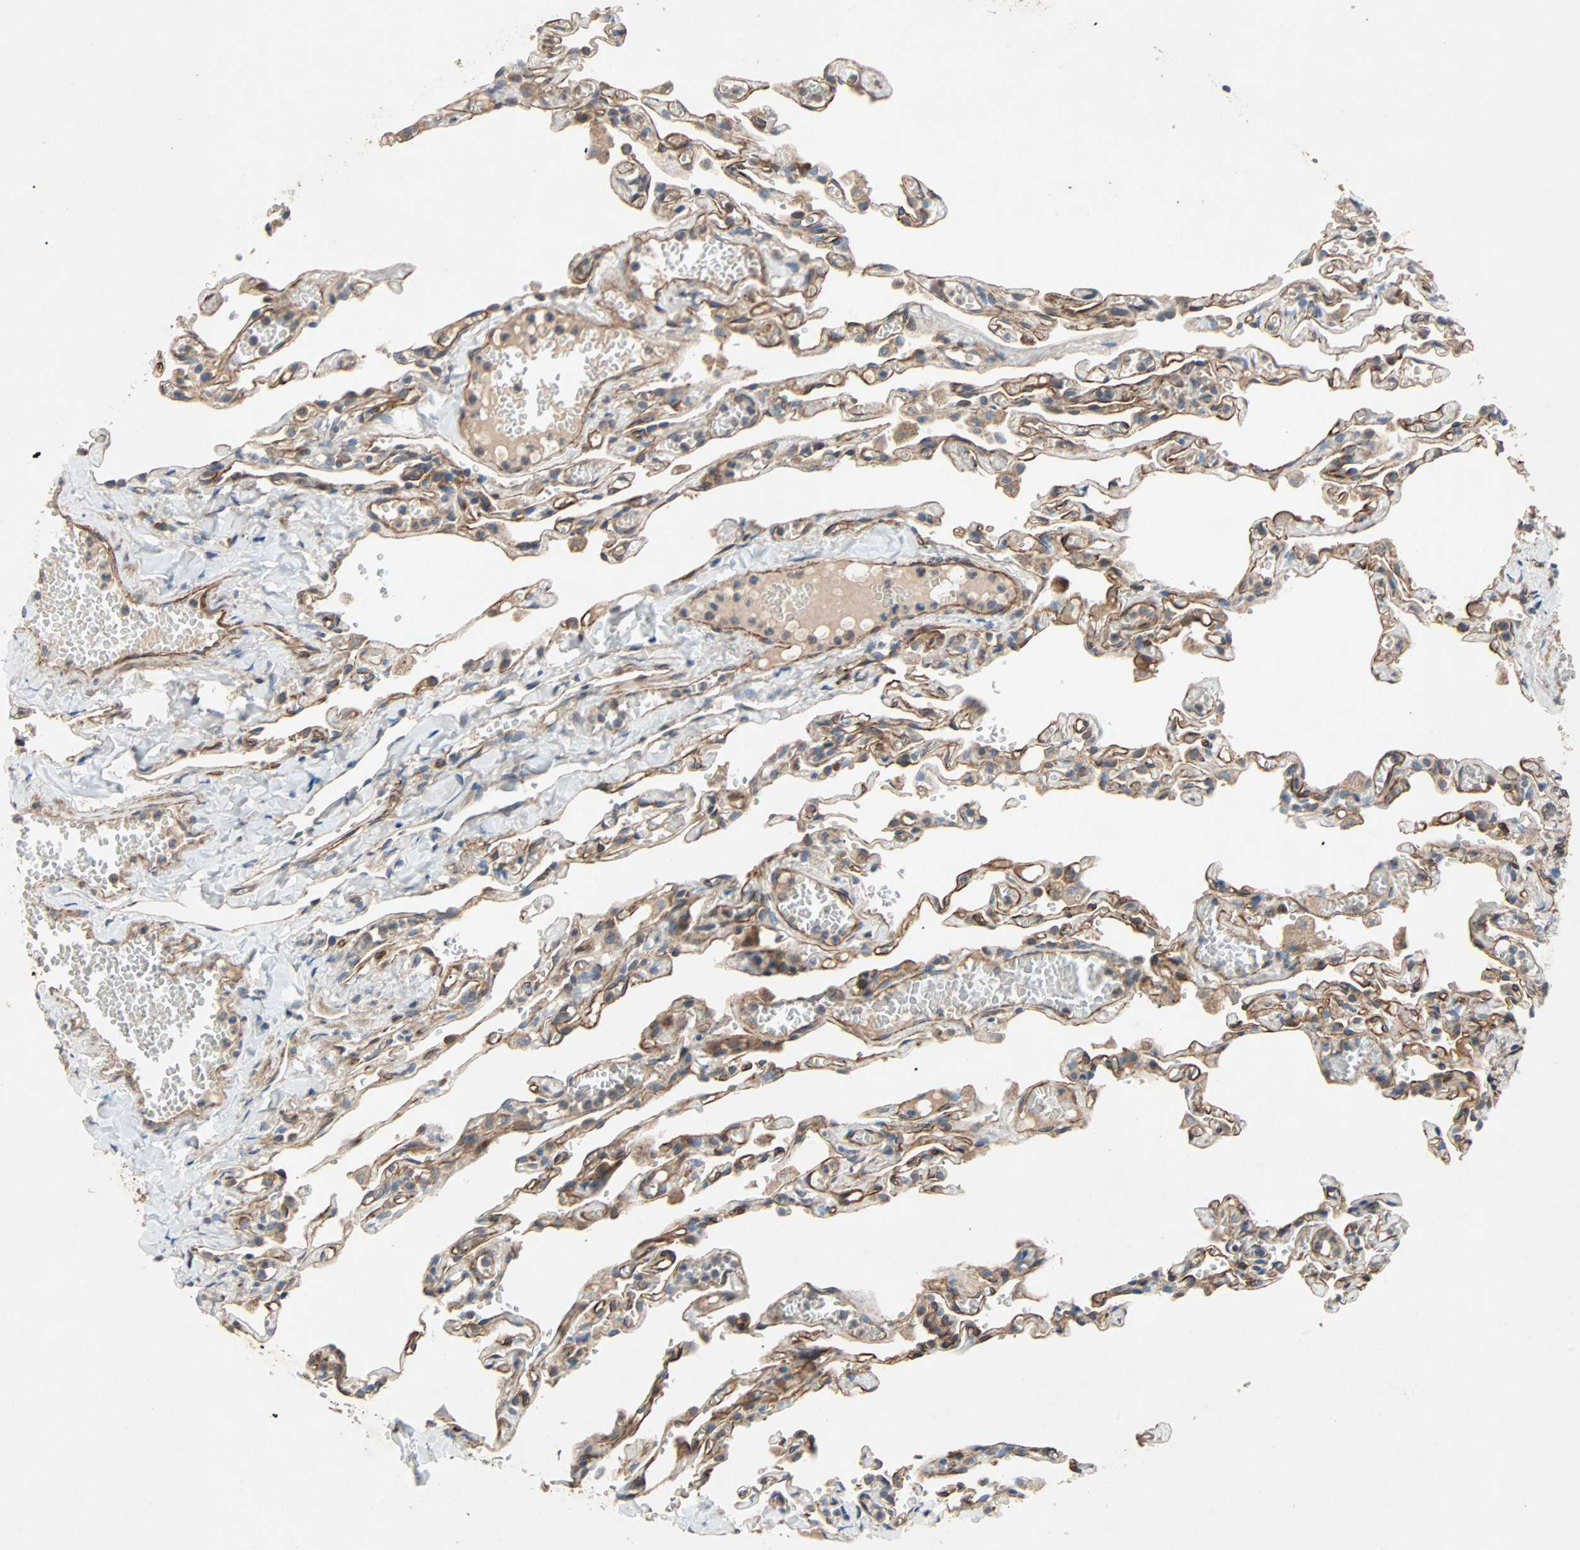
{"staining": {"intensity": "strong", "quantity": ">75%", "location": "cytoplasmic/membranous"}, "tissue": "lung", "cell_type": "Alveolar cells", "image_type": "normal", "snomed": [{"axis": "morphology", "description": "Normal tissue, NOS"}, {"axis": "topography", "description": "Lung"}], "caption": "Alveolar cells exhibit strong cytoplasmic/membranous staining in approximately >75% of cells in unremarkable lung. Nuclei are stained in blue.", "gene": "XYLT1", "patient": {"sex": "male", "age": 21}}